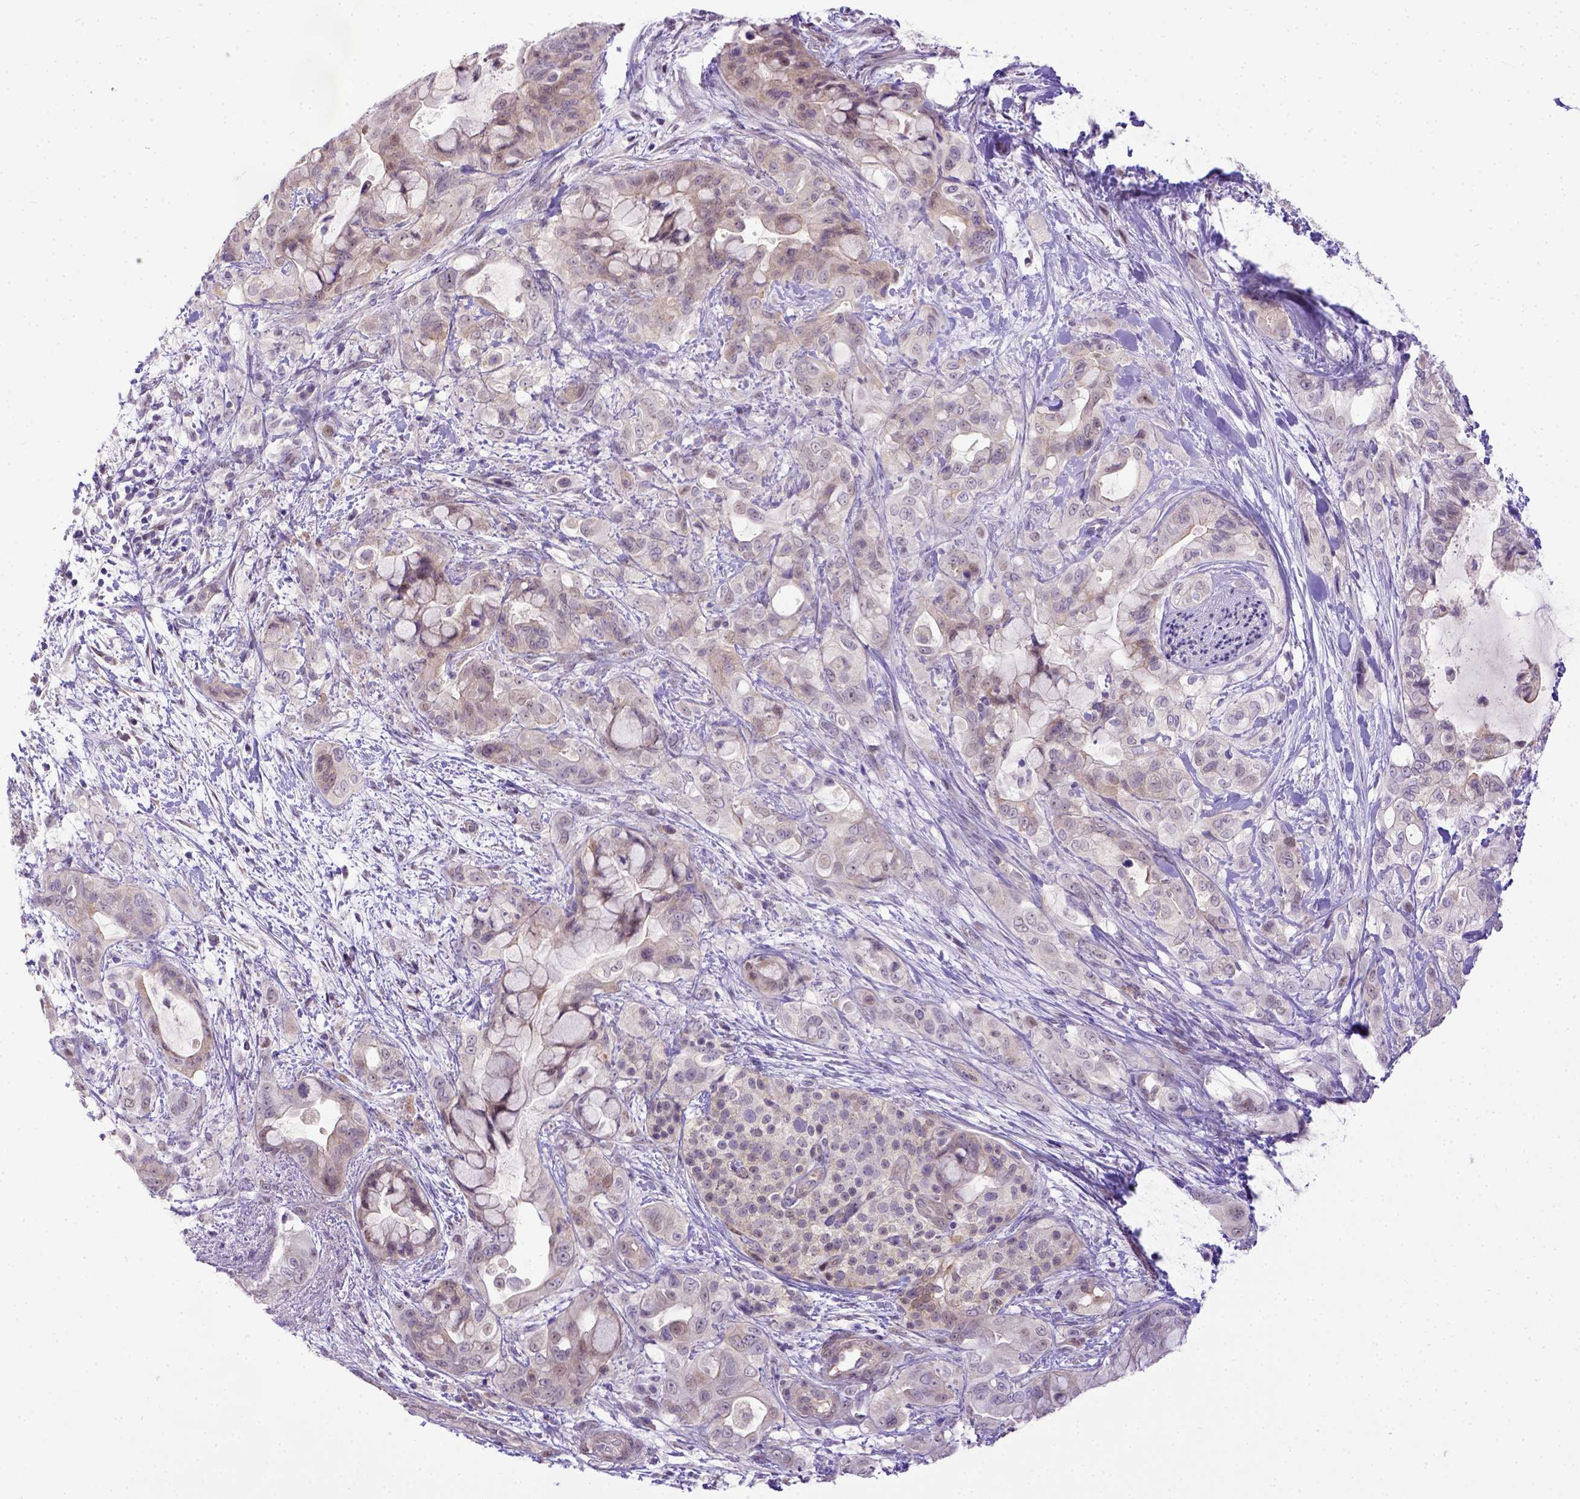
{"staining": {"intensity": "negative", "quantity": "none", "location": "none"}, "tissue": "pancreatic cancer", "cell_type": "Tumor cells", "image_type": "cancer", "snomed": [{"axis": "morphology", "description": "Adenocarcinoma, NOS"}, {"axis": "topography", "description": "Pancreas"}], "caption": "A photomicrograph of human pancreatic cancer (adenocarcinoma) is negative for staining in tumor cells. (Immunohistochemistry (ihc), brightfield microscopy, high magnification).", "gene": "BTN1A1", "patient": {"sex": "male", "age": 71}}